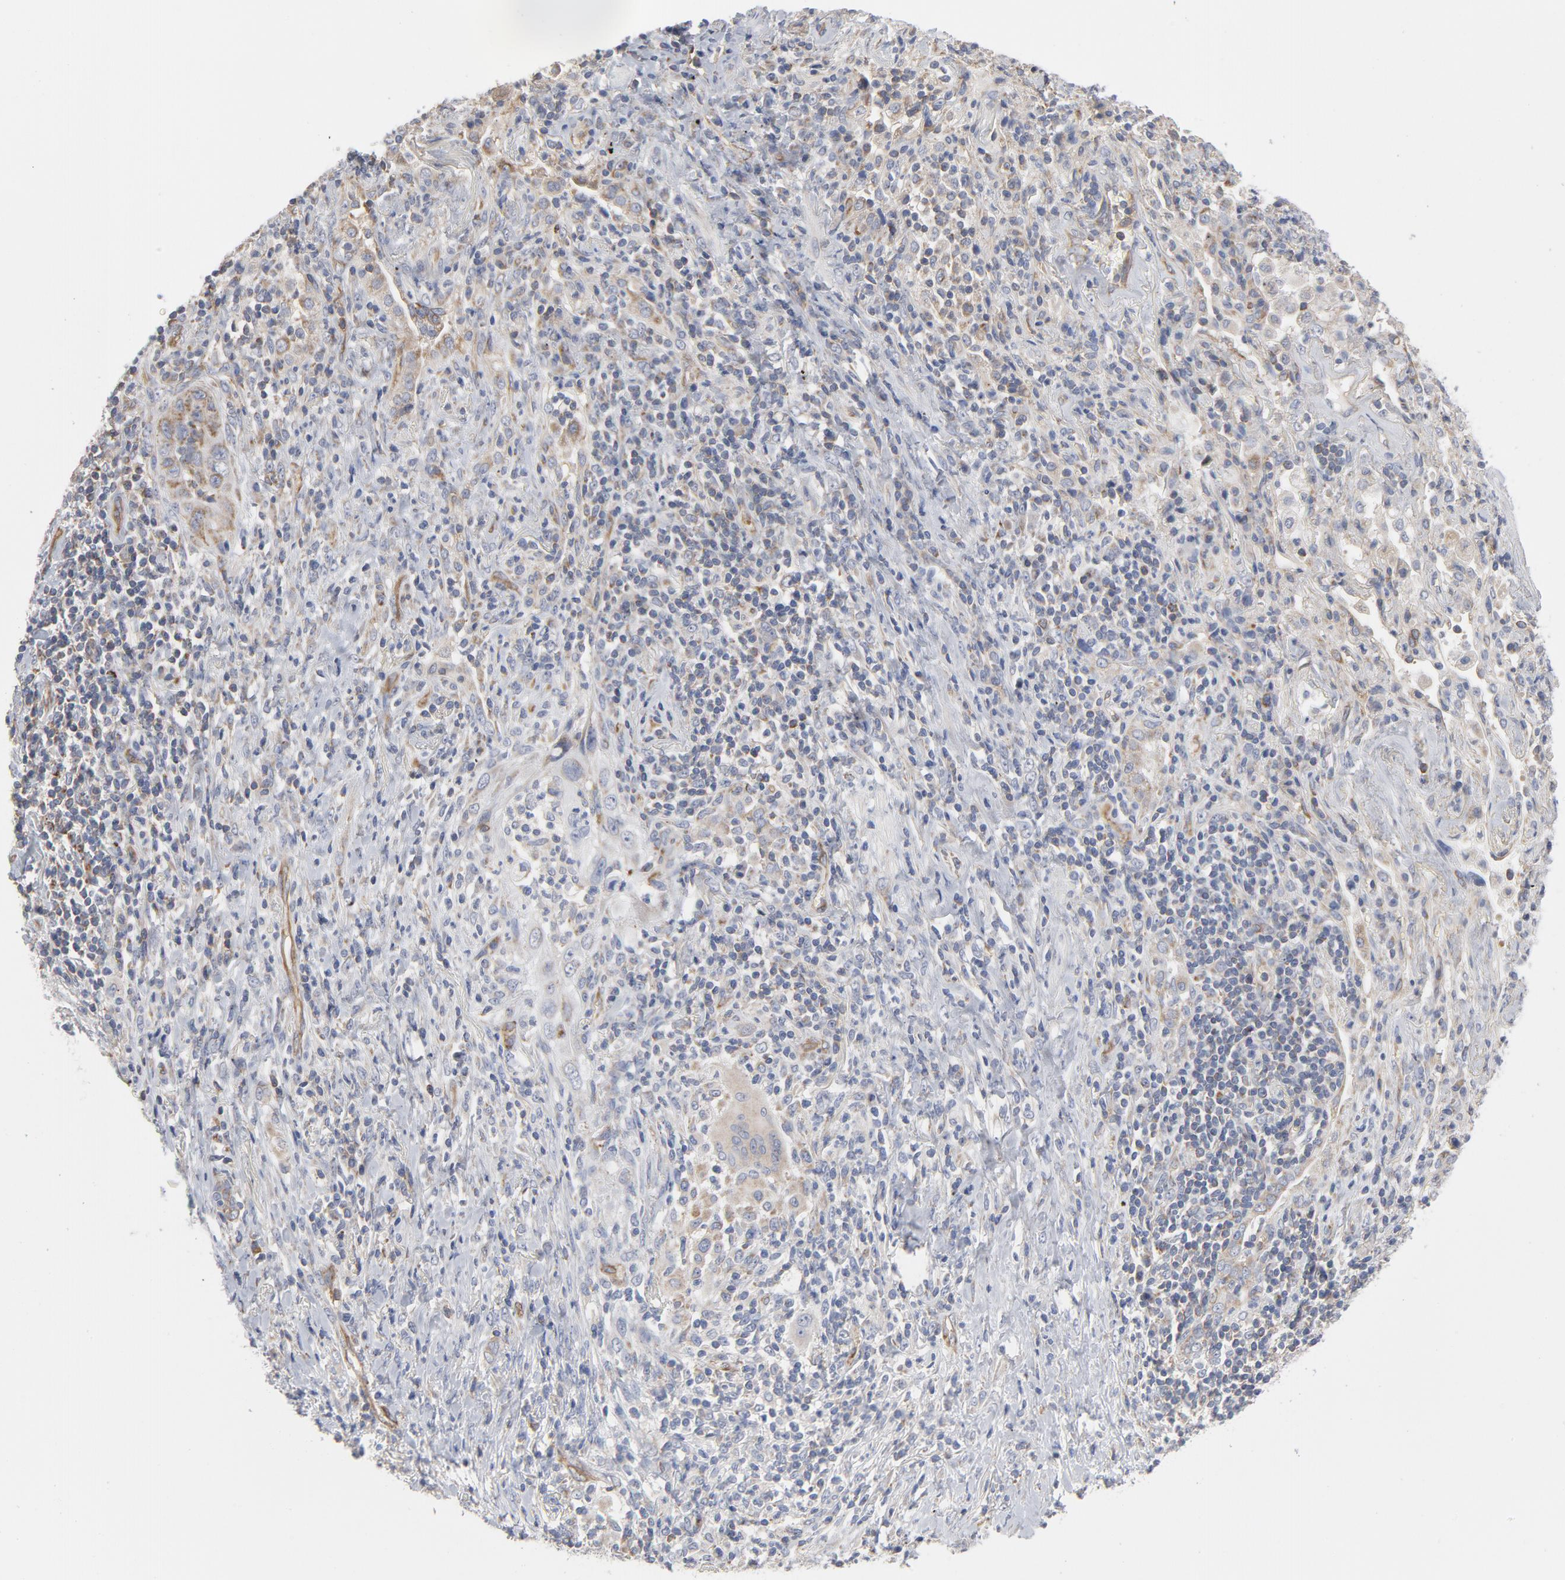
{"staining": {"intensity": "weak", "quantity": "<25%", "location": "cytoplasmic/membranous"}, "tissue": "lung cancer", "cell_type": "Tumor cells", "image_type": "cancer", "snomed": [{"axis": "morphology", "description": "Squamous cell carcinoma, NOS"}, {"axis": "topography", "description": "Lung"}], "caption": "Tumor cells are negative for protein expression in human squamous cell carcinoma (lung).", "gene": "OXA1L", "patient": {"sex": "female", "age": 67}}